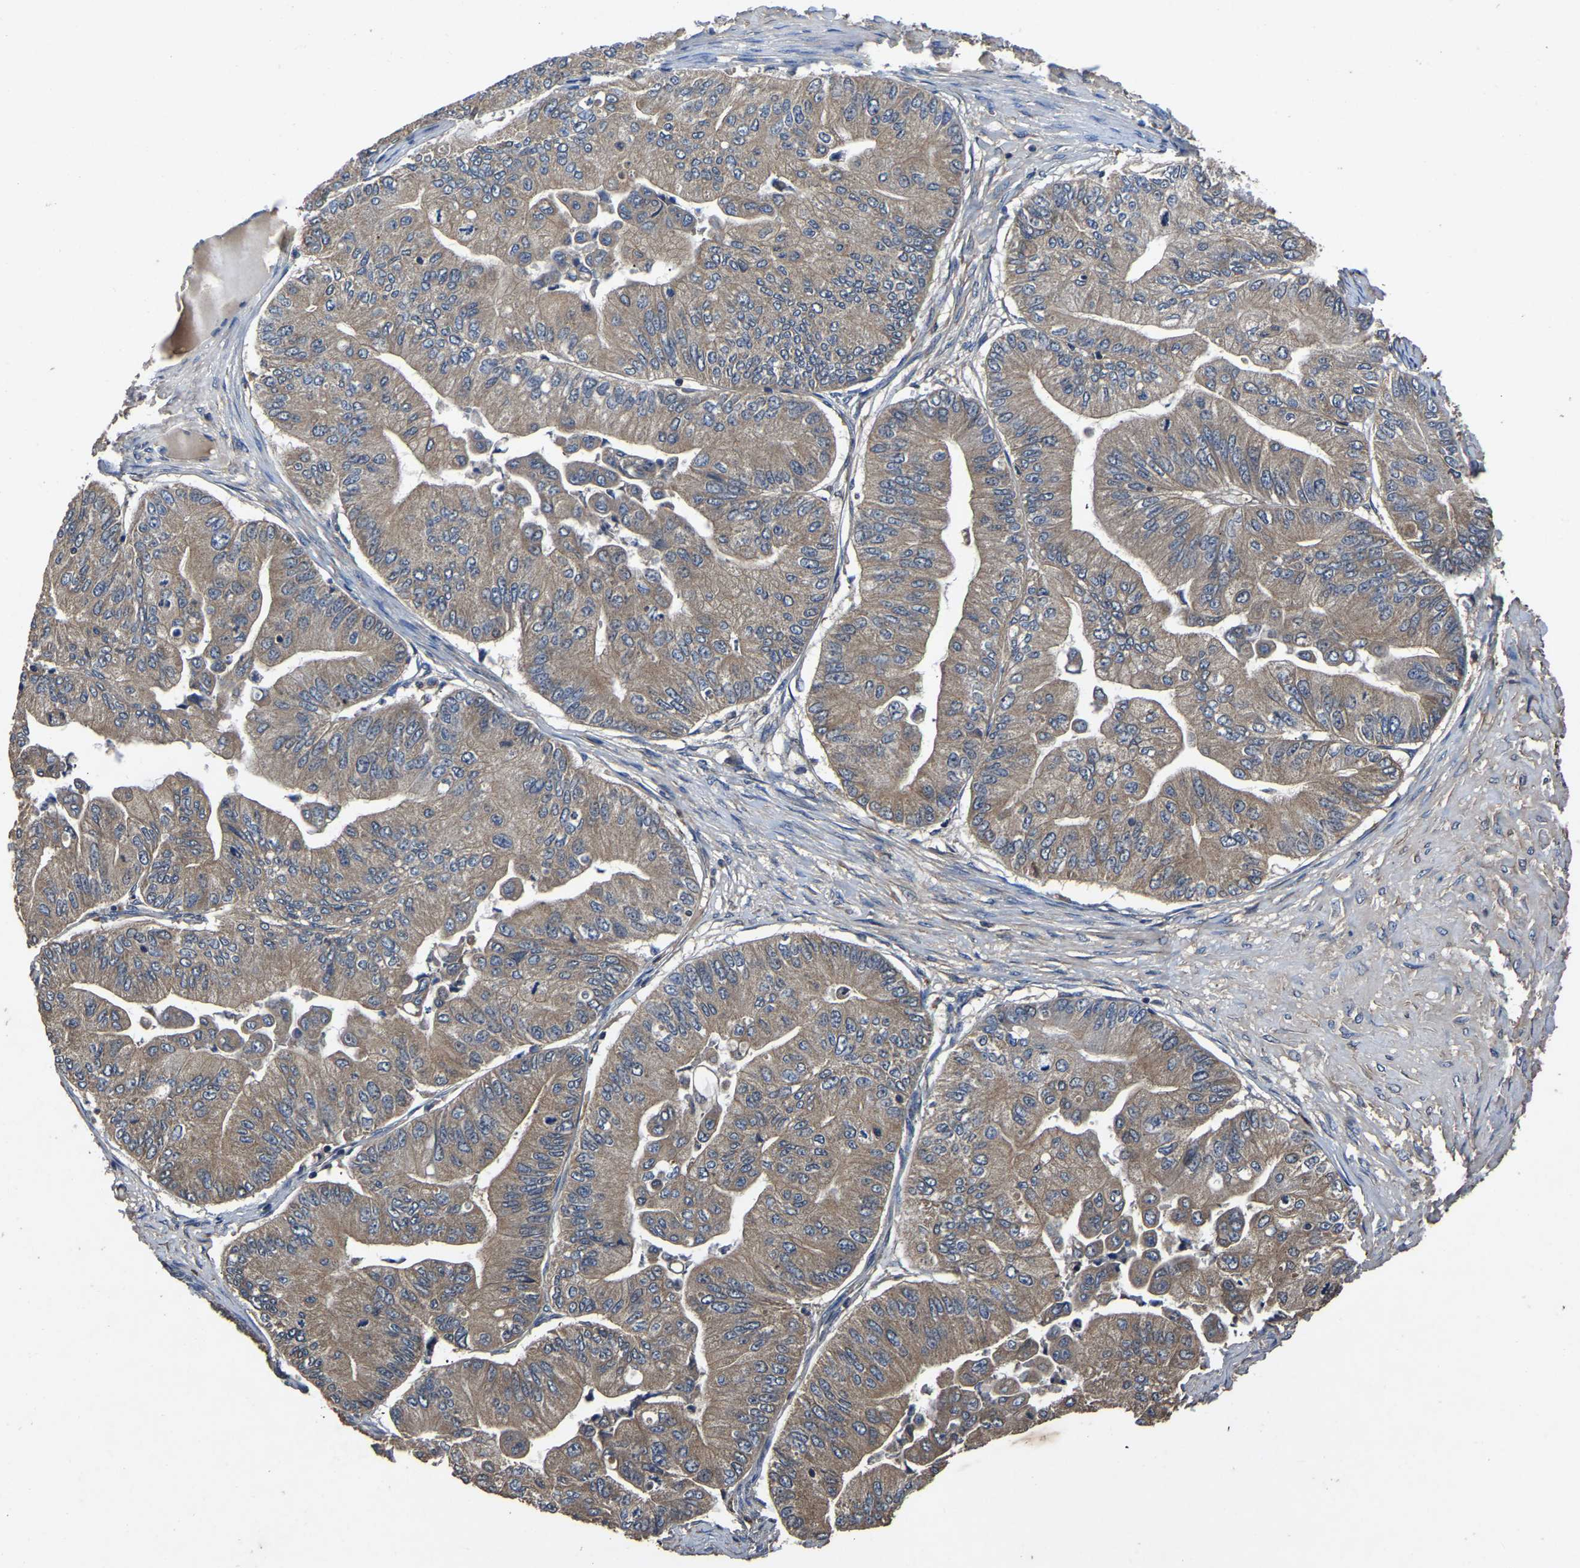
{"staining": {"intensity": "moderate", "quantity": ">75%", "location": "cytoplasmic/membranous"}, "tissue": "ovarian cancer", "cell_type": "Tumor cells", "image_type": "cancer", "snomed": [{"axis": "morphology", "description": "Cystadenocarcinoma, mucinous, NOS"}, {"axis": "topography", "description": "Ovary"}], "caption": "Approximately >75% of tumor cells in human mucinous cystadenocarcinoma (ovarian) display moderate cytoplasmic/membranous protein positivity as visualized by brown immunohistochemical staining.", "gene": "CRYZL1", "patient": {"sex": "female", "age": 61}}